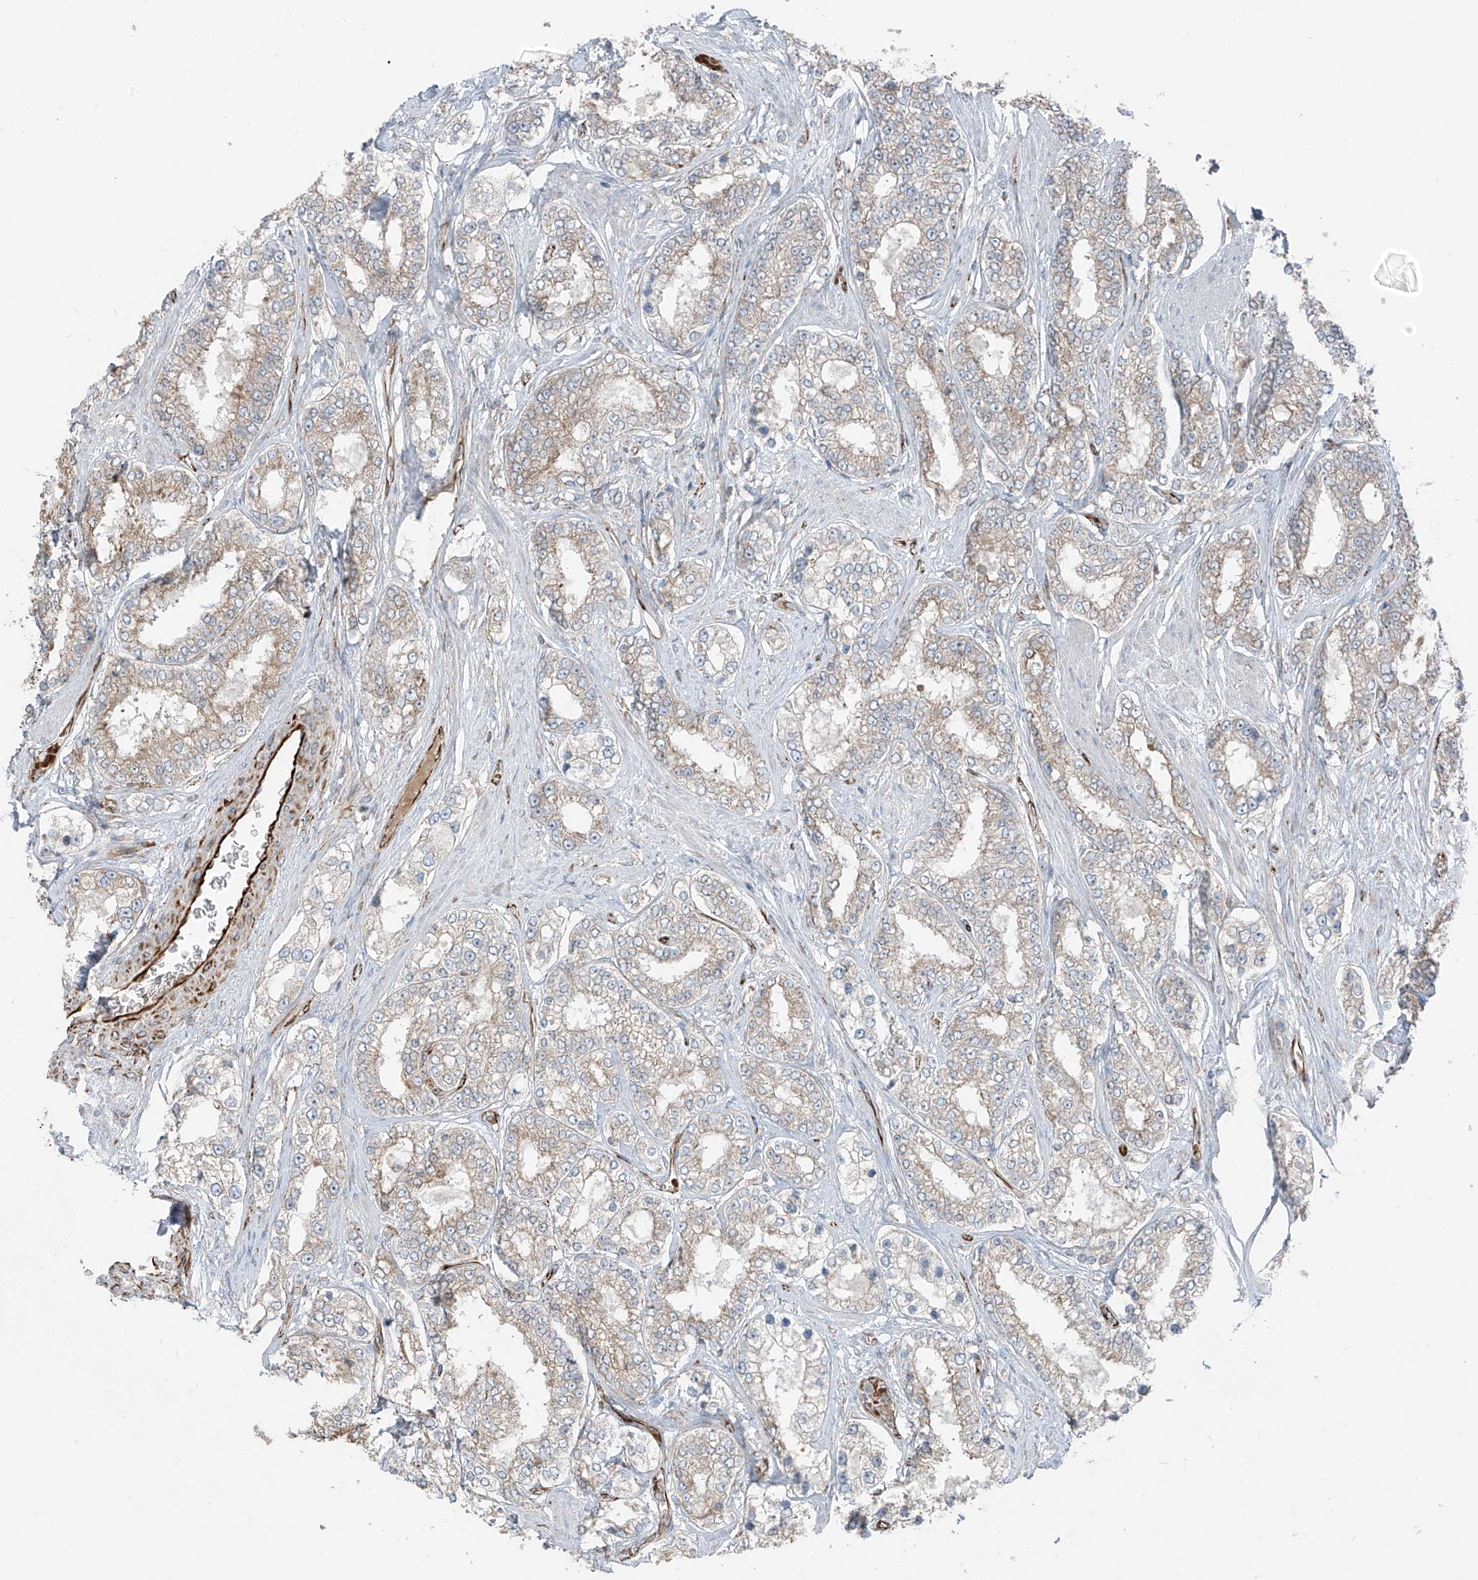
{"staining": {"intensity": "weak", "quantity": "<25%", "location": "cytoplasmic/membranous"}, "tissue": "prostate cancer", "cell_type": "Tumor cells", "image_type": "cancer", "snomed": [{"axis": "morphology", "description": "Normal tissue, NOS"}, {"axis": "morphology", "description": "Adenocarcinoma, High grade"}, {"axis": "topography", "description": "Prostate"}], "caption": "Histopathology image shows no significant protein positivity in tumor cells of prostate cancer (adenocarcinoma (high-grade)). The staining is performed using DAB brown chromogen with nuclei counter-stained in using hematoxylin.", "gene": "ERLEC1", "patient": {"sex": "male", "age": 83}}